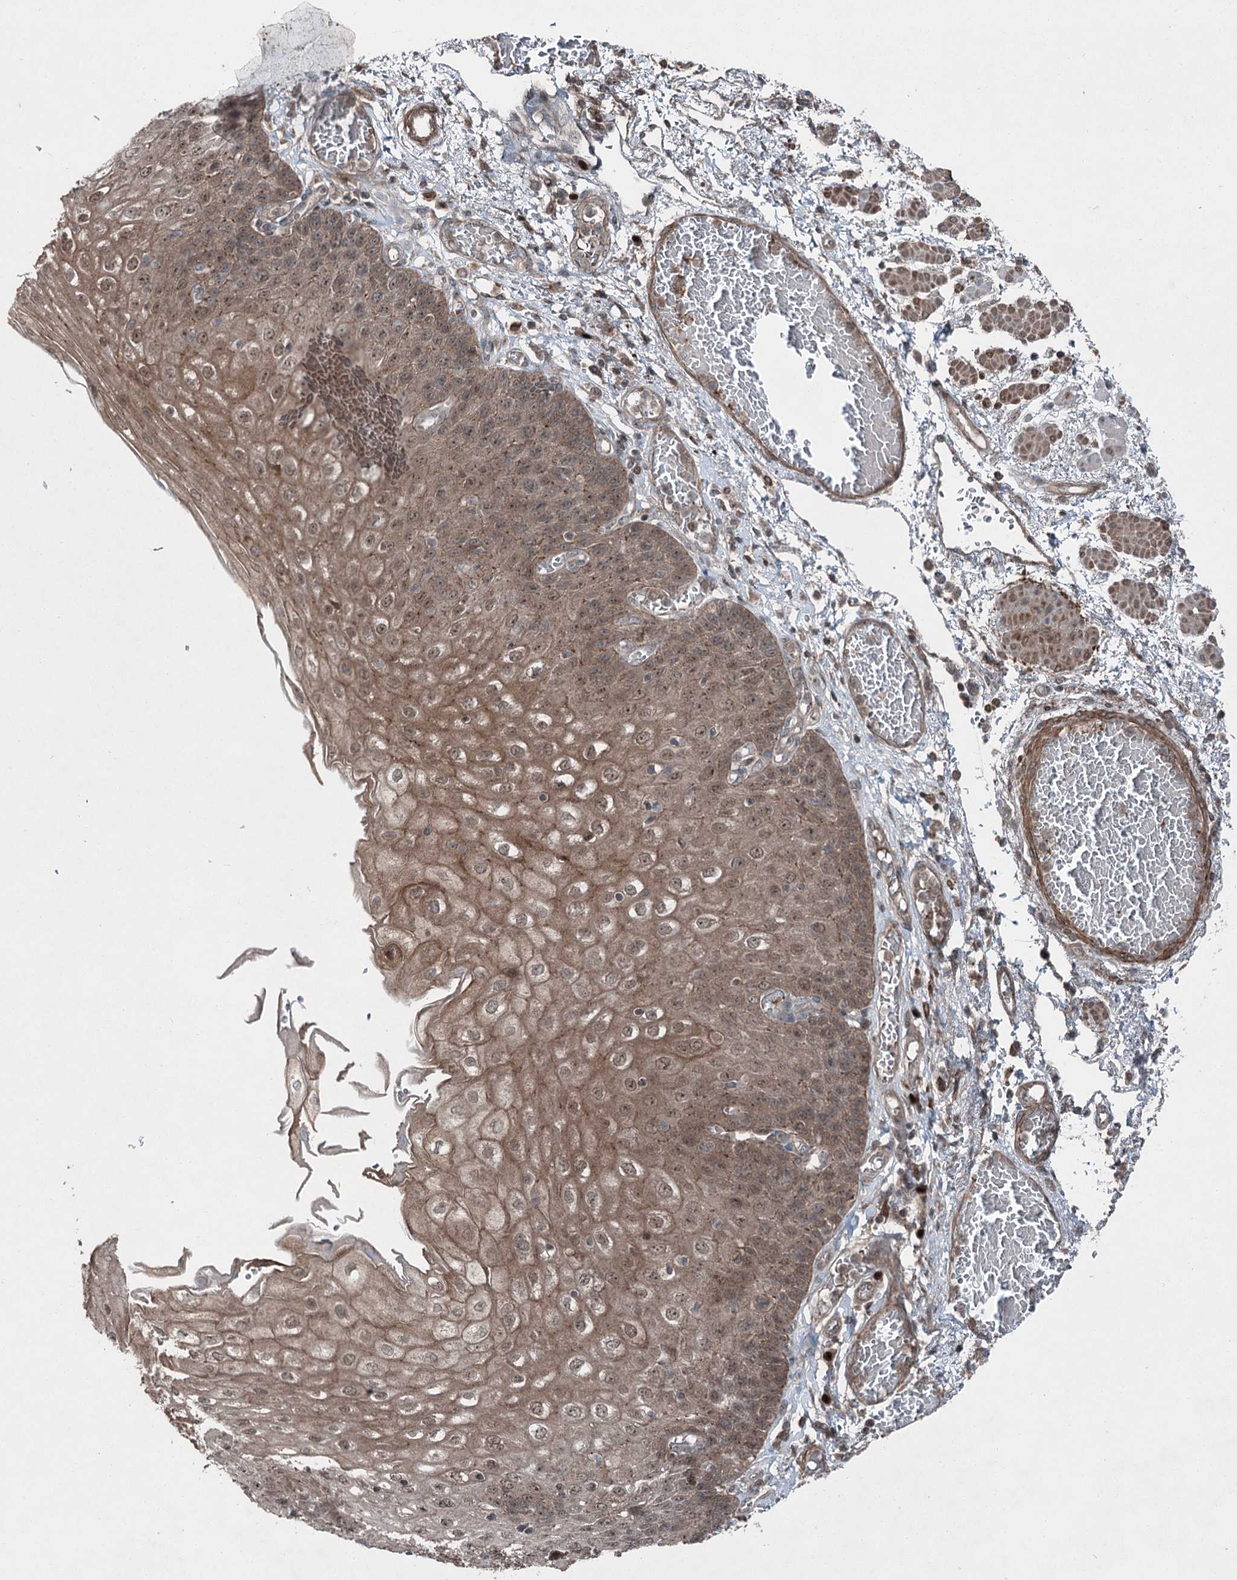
{"staining": {"intensity": "moderate", "quantity": ">75%", "location": "cytoplasmic/membranous,nuclear"}, "tissue": "esophagus", "cell_type": "Squamous epithelial cells", "image_type": "normal", "snomed": [{"axis": "morphology", "description": "Normal tissue, NOS"}, {"axis": "topography", "description": "Esophagus"}], "caption": "Immunohistochemistry of unremarkable human esophagus demonstrates medium levels of moderate cytoplasmic/membranous,nuclear expression in approximately >75% of squamous epithelial cells. Nuclei are stained in blue.", "gene": "BORCS7", "patient": {"sex": "male", "age": 81}}